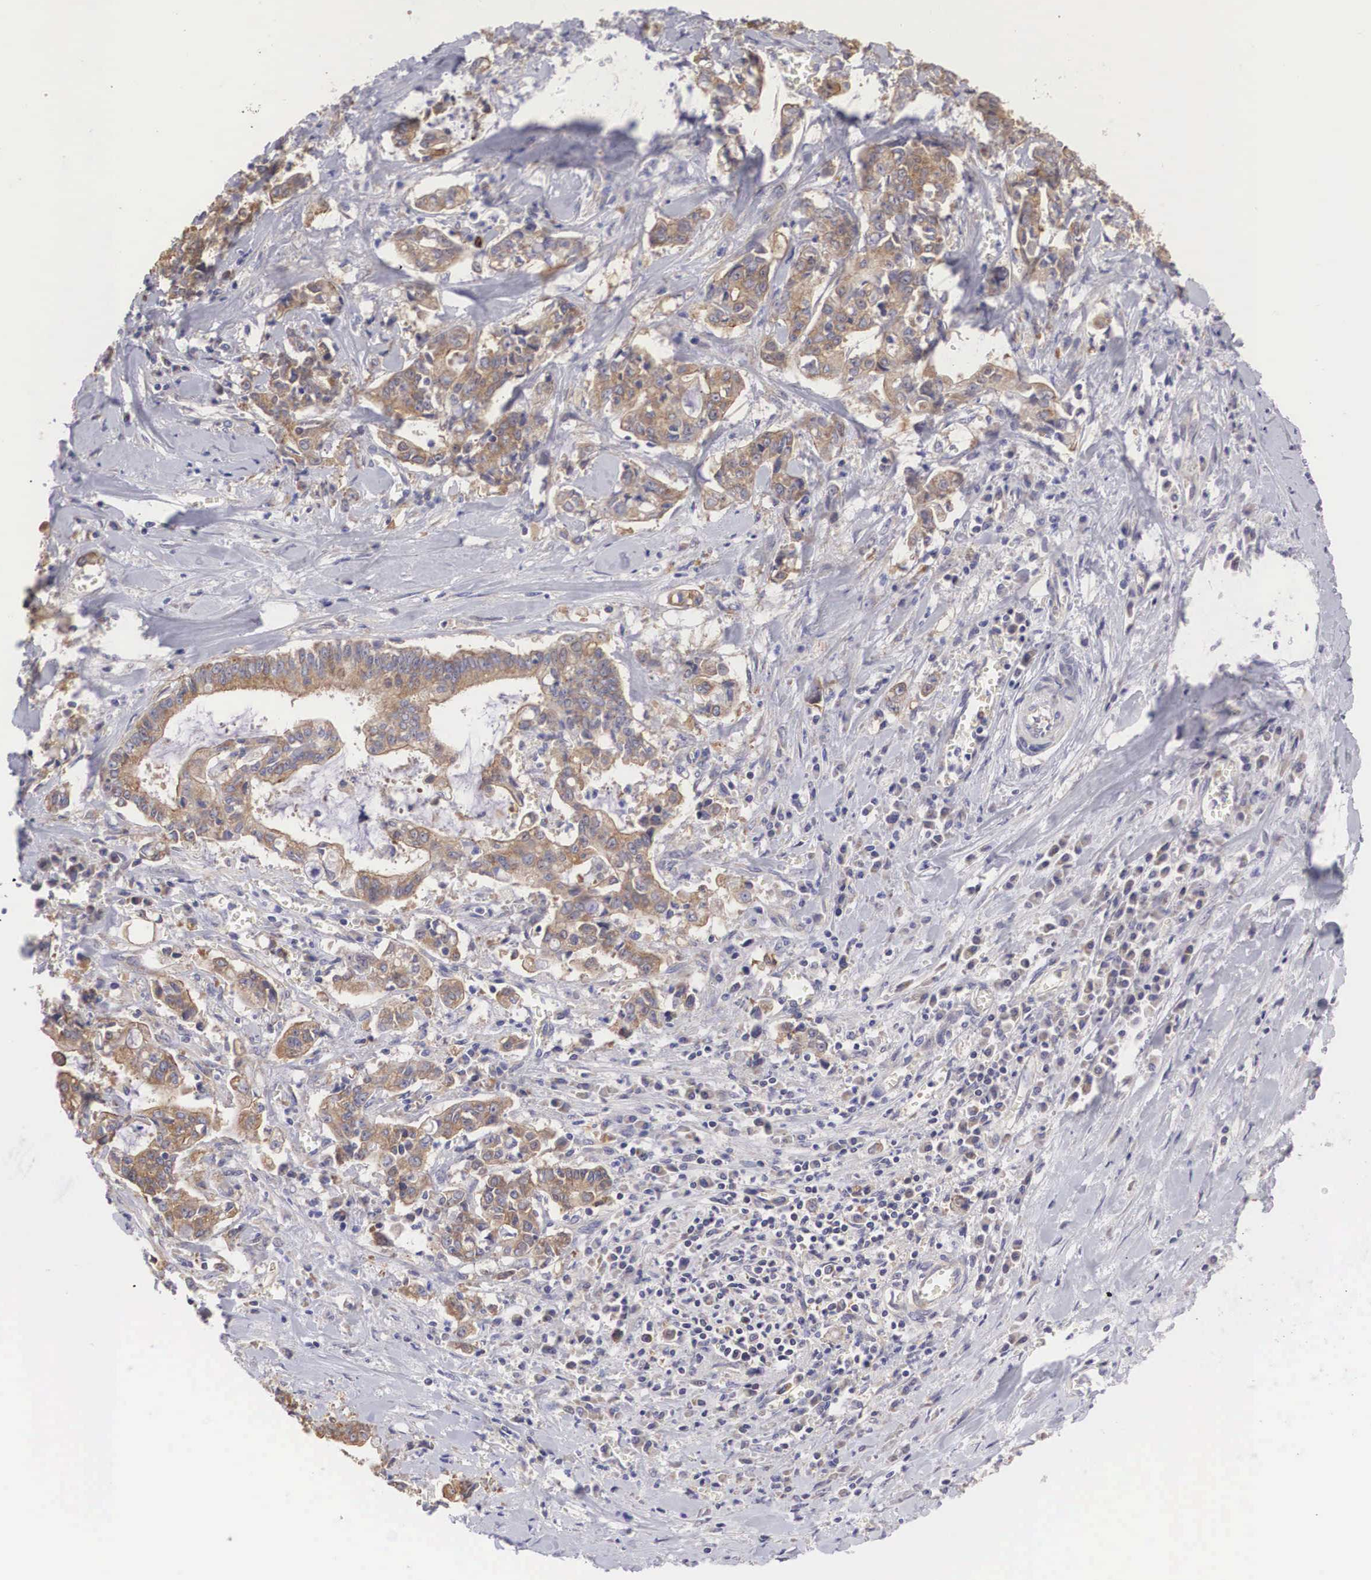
{"staining": {"intensity": "moderate", "quantity": "25%-75%", "location": "cytoplasmic/membranous"}, "tissue": "liver cancer", "cell_type": "Tumor cells", "image_type": "cancer", "snomed": [{"axis": "morphology", "description": "Cholangiocarcinoma"}, {"axis": "topography", "description": "Liver"}], "caption": "Brown immunohistochemical staining in liver cancer shows moderate cytoplasmic/membranous expression in approximately 25%-75% of tumor cells. The staining was performed using DAB (3,3'-diaminobenzidine) to visualize the protein expression in brown, while the nuclei were stained in blue with hematoxylin (Magnification: 20x).", "gene": "TXLNG", "patient": {"sex": "male", "age": 57}}